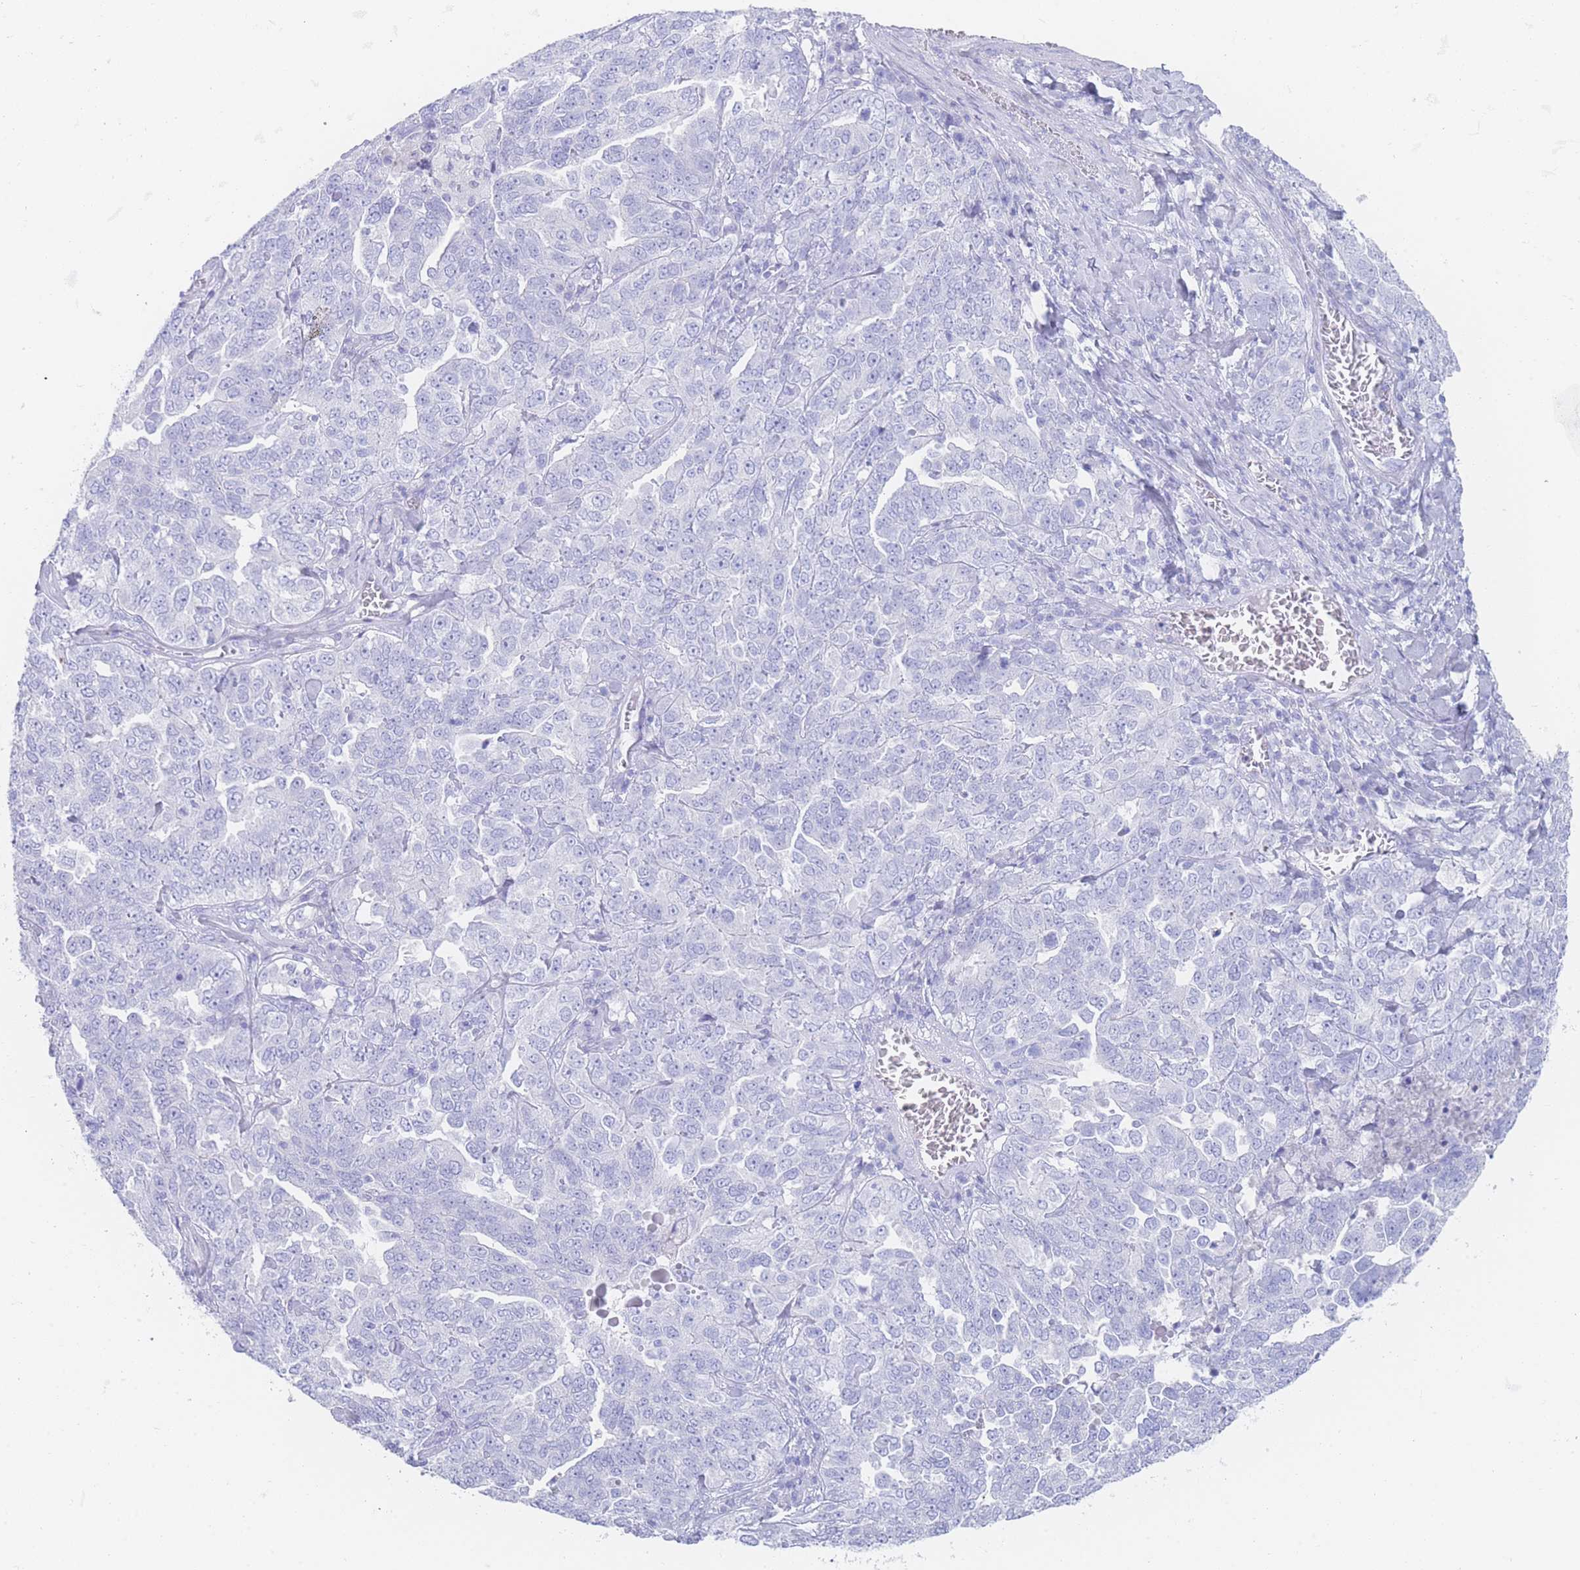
{"staining": {"intensity": "negative", "quantity": "none", "location": "none"}, "tissue": "ovarian cancer", "cell_type": "Tumor cells", "image_type": "cancer", "snomed": [{"axis": "morphology", "description": "Carcinoma, endometroid"}, {"axis": "topography", "description": "Ovary"}], "caption": "Ovarian cancer (endometroid carcinoma) was stained to show a protein in brown. There is no significant staining in tumor cells. (DAB immunohistochemistry (IHC) with hematoxylin counter stain).", "gene": "LRRC37A", "patient": {"sex": "female", "age": 62}}